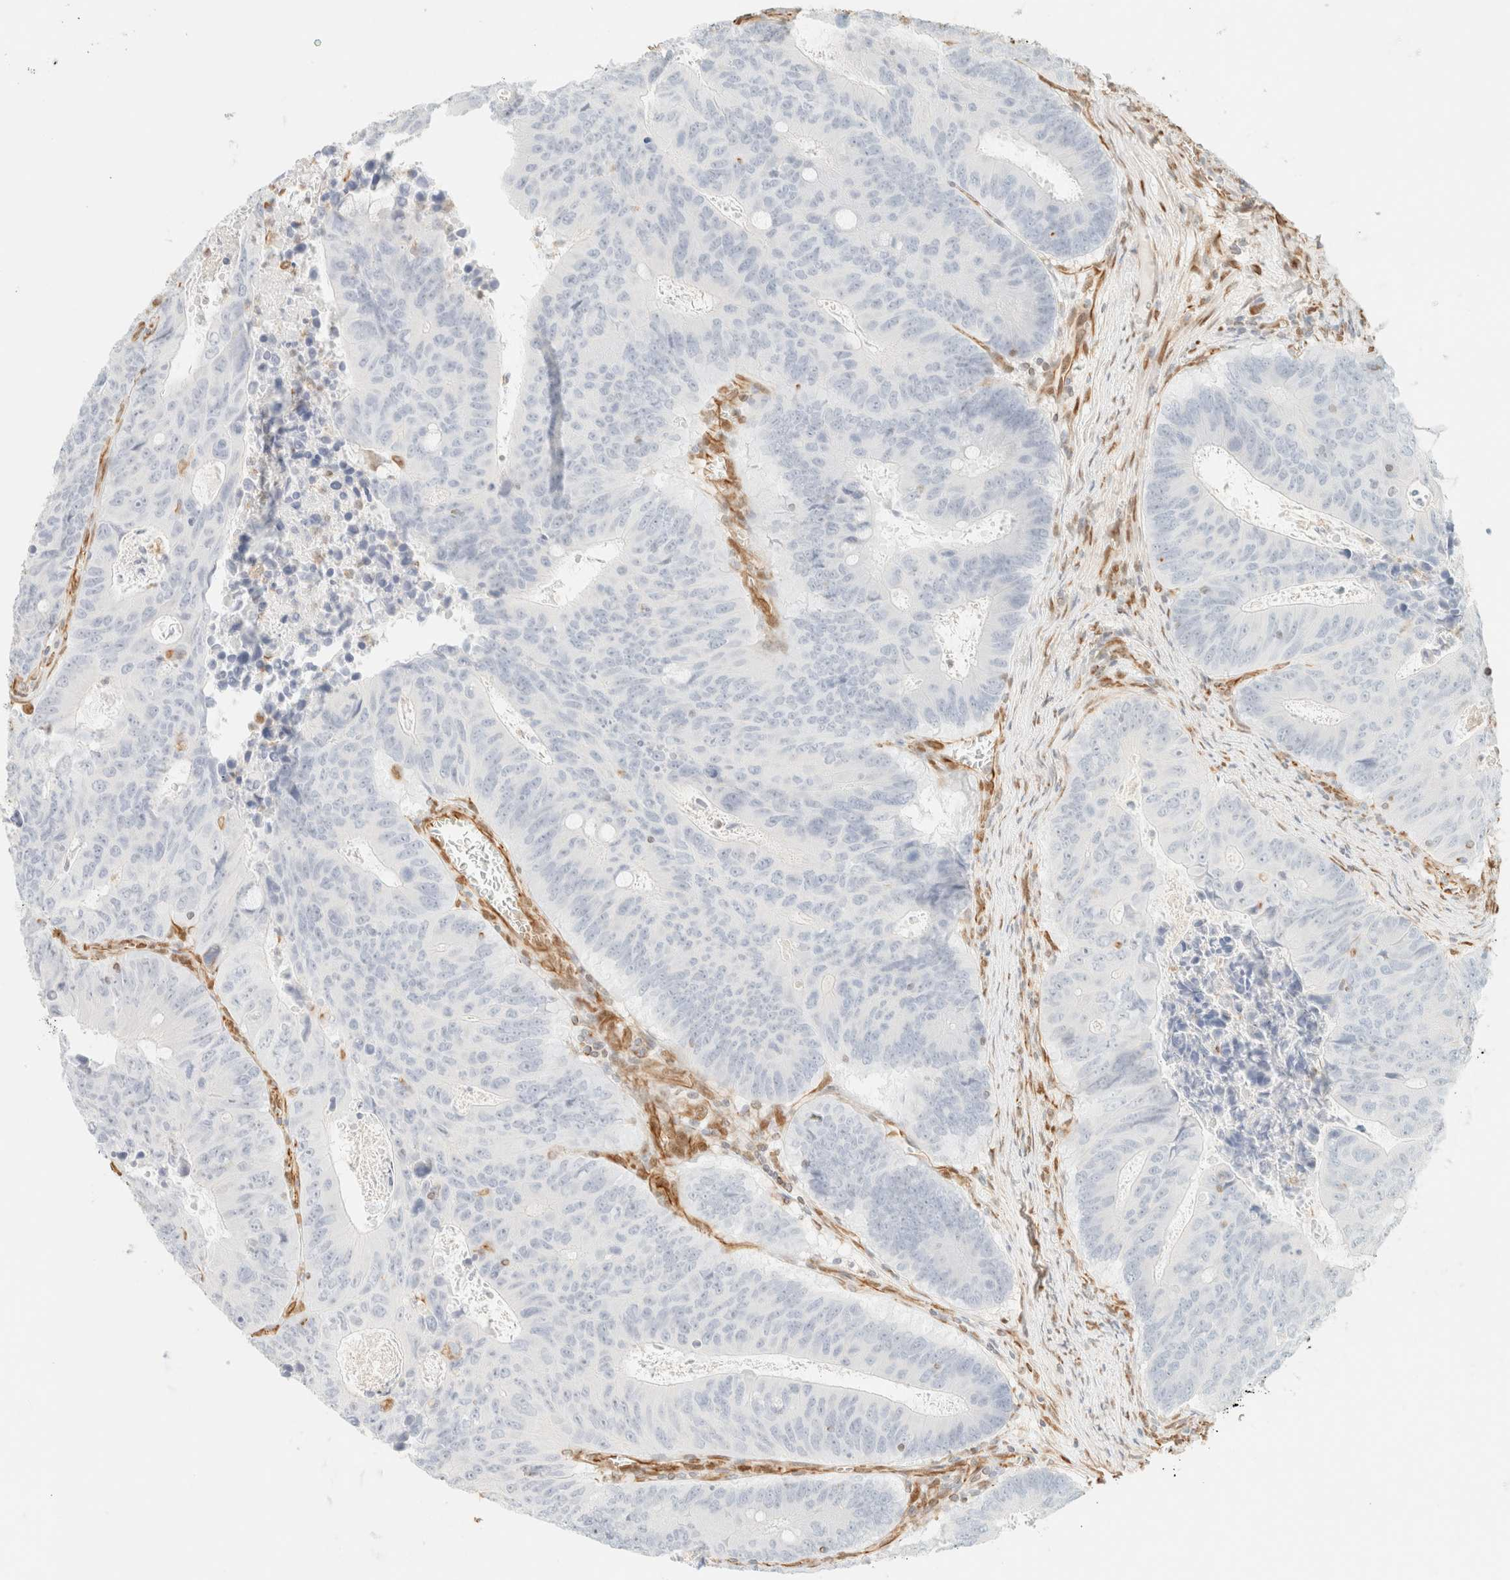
{"staining": {"intensity": "negative", "quantity": "none", "location": "none"}, "tissue": "colorectal cancer", "cell_type": "Tumor cells", "image_type": "cancer", "snomed": [{"axis": "morphology", "description": "Adenocarcinoma, NOS"}, {"axis": "topography", "description": "Colon"}], "caption": "IHC image of neoplastic tissue: adenocarcinoma (colorectal) stained with DAB (3,3'-diaminobenzidine) reveals no significant protein positivity in tumor cells. Brightfield microscopy of immunohistochemistry stained with DAB (3,3'-diaminobenzidine) (brown) and hematoxylin (blue), captured at high magnification.", "gene": "ZSCAN18", "patient": {"sex": "male", "age": 87}}